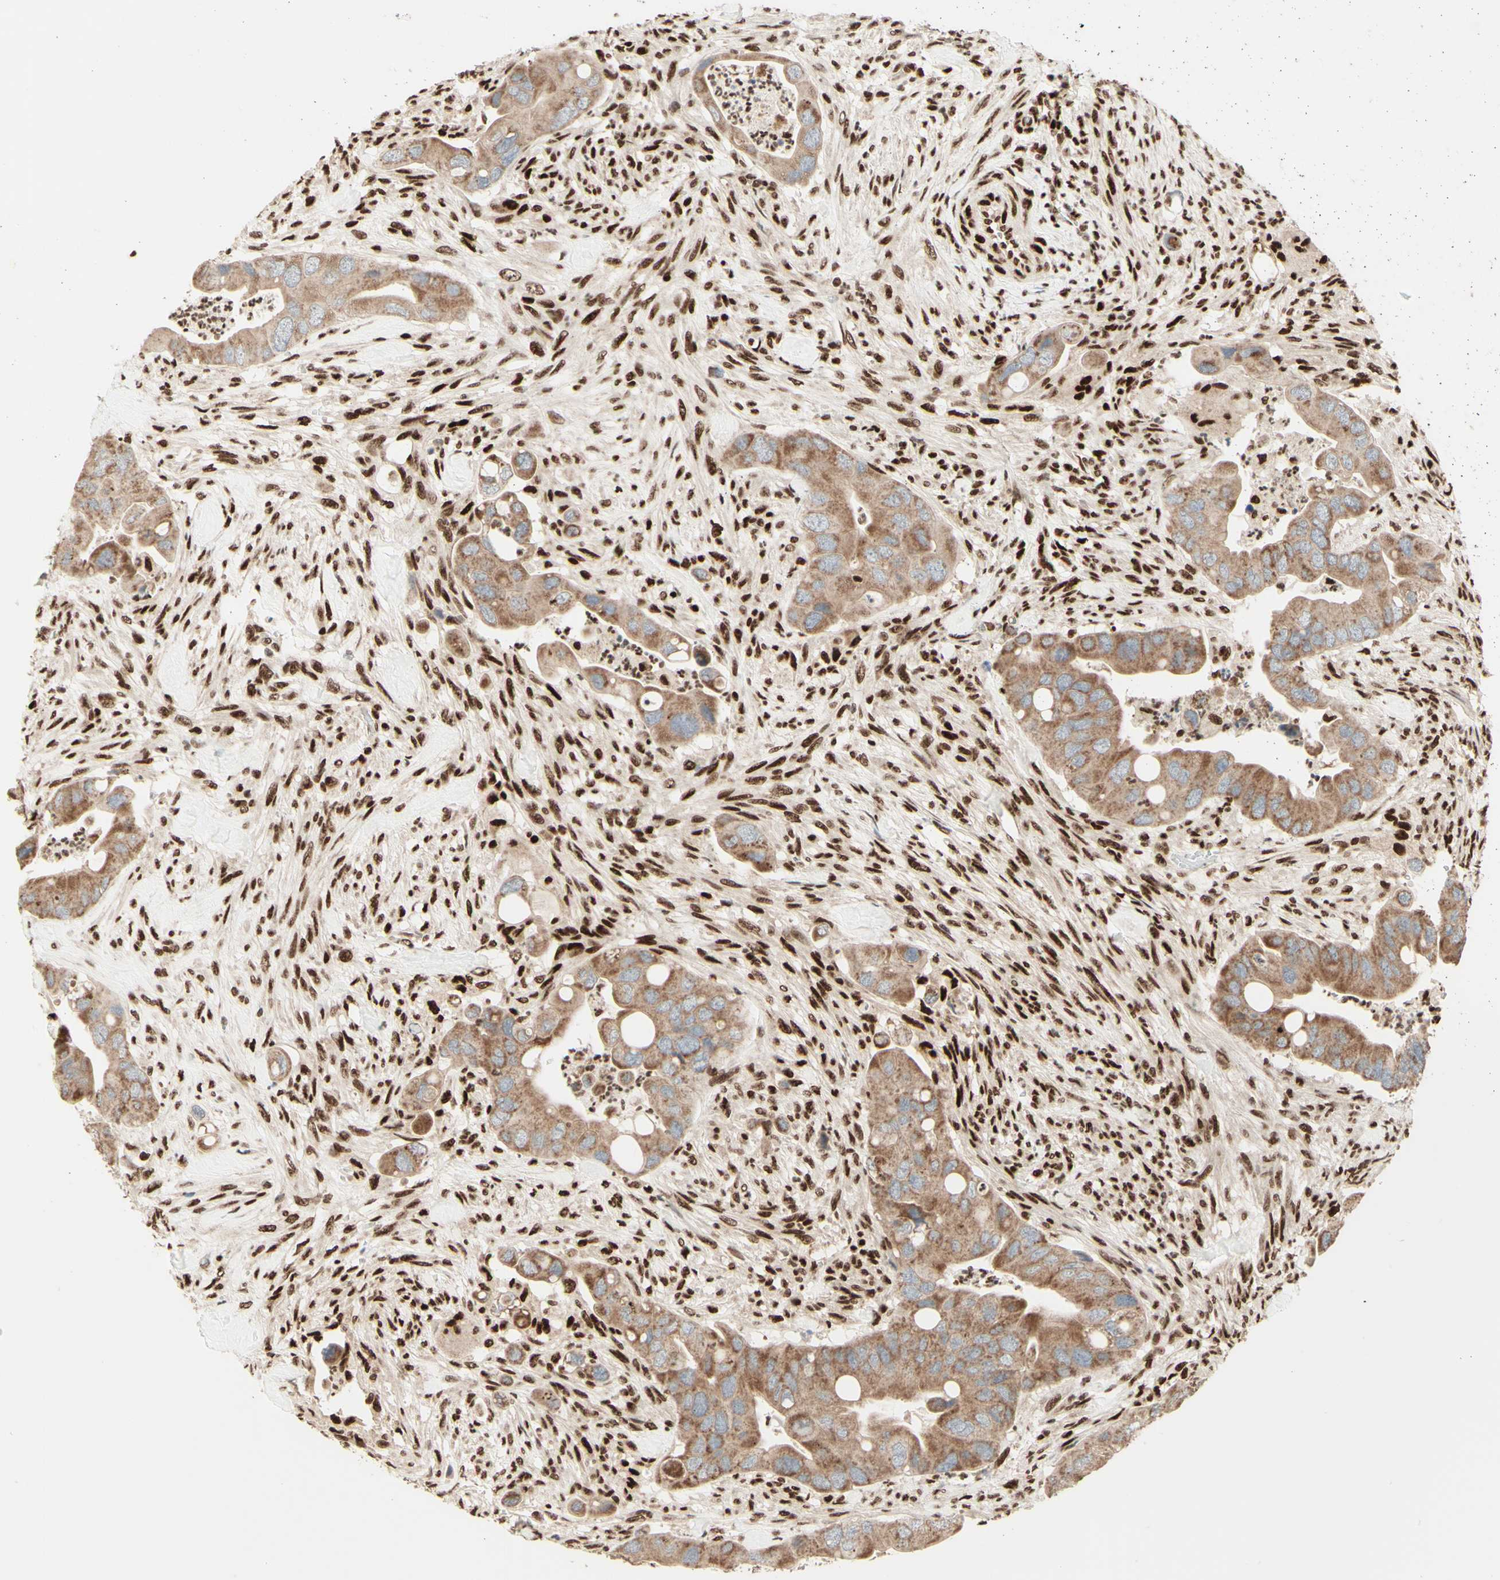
{"staining": {"intensity": "moderate", "quantity": ">75%", "location": "cytoplasmic/membranous"}, "tissue": "colorectal cancer", "cell_type": "Tumor cells", "image_type": "cancer", "snomed": [{"axis": "morphology", "description": "Adenocarcinoma, NOS"}, {"axis": "topography", "description": "Rectum"}], "caption": "Human colorectal cancer stained with a protein marker reveals moderate staining in tumor cells.", "gene": "NR3C1", "patient": {"sex": "female", "age": 57}}